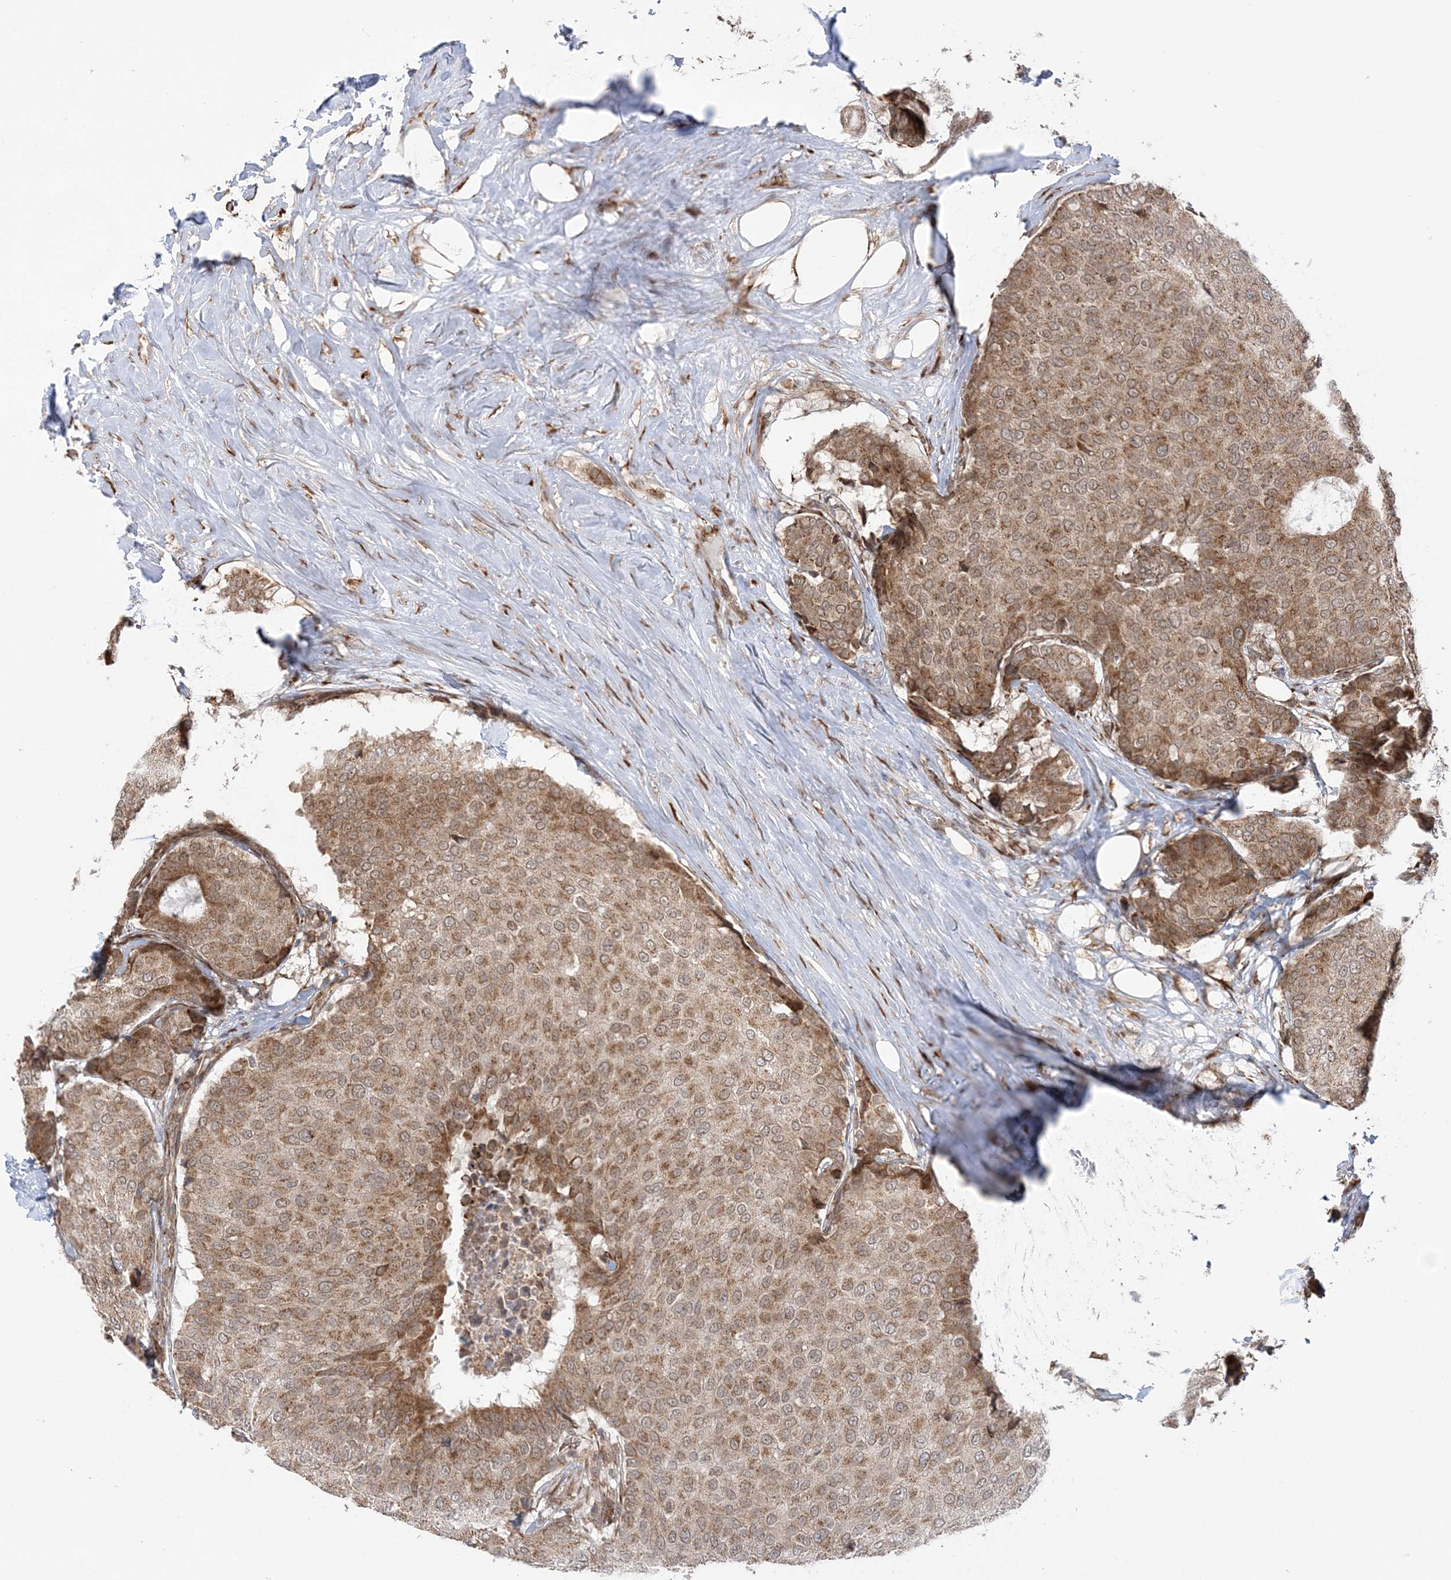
{"staining": {"intensity": "moderate", "quantity": ">75%", "location": "cytoplasmic/membranous"}, "tissue": "breast cancer", "cell_type": "Tumor cells", "image_type": "cancer", "snomed": [{"axis": "morphology", "description": "Duct carcinoma"}, {"axis": "topography", "description": "Breast"}], "caption": "Immunohistochemistry (IHC) staining of breast cancer (infiltrating ductal carcinoma), which exhibits medium levels of moderate cytoplasmic/membranous staining in approximately >75% of tumor cells indicating moderate cytoplasmic/membranous protein positivity. The staining was performed using DAB (3,3'-diaminobenzidine) (brown) for protein detection and nuclei were counterstained in hematoxylin (blue).", "gene": "MRPL47", "patient": {"sex": "female", "age": 75}}